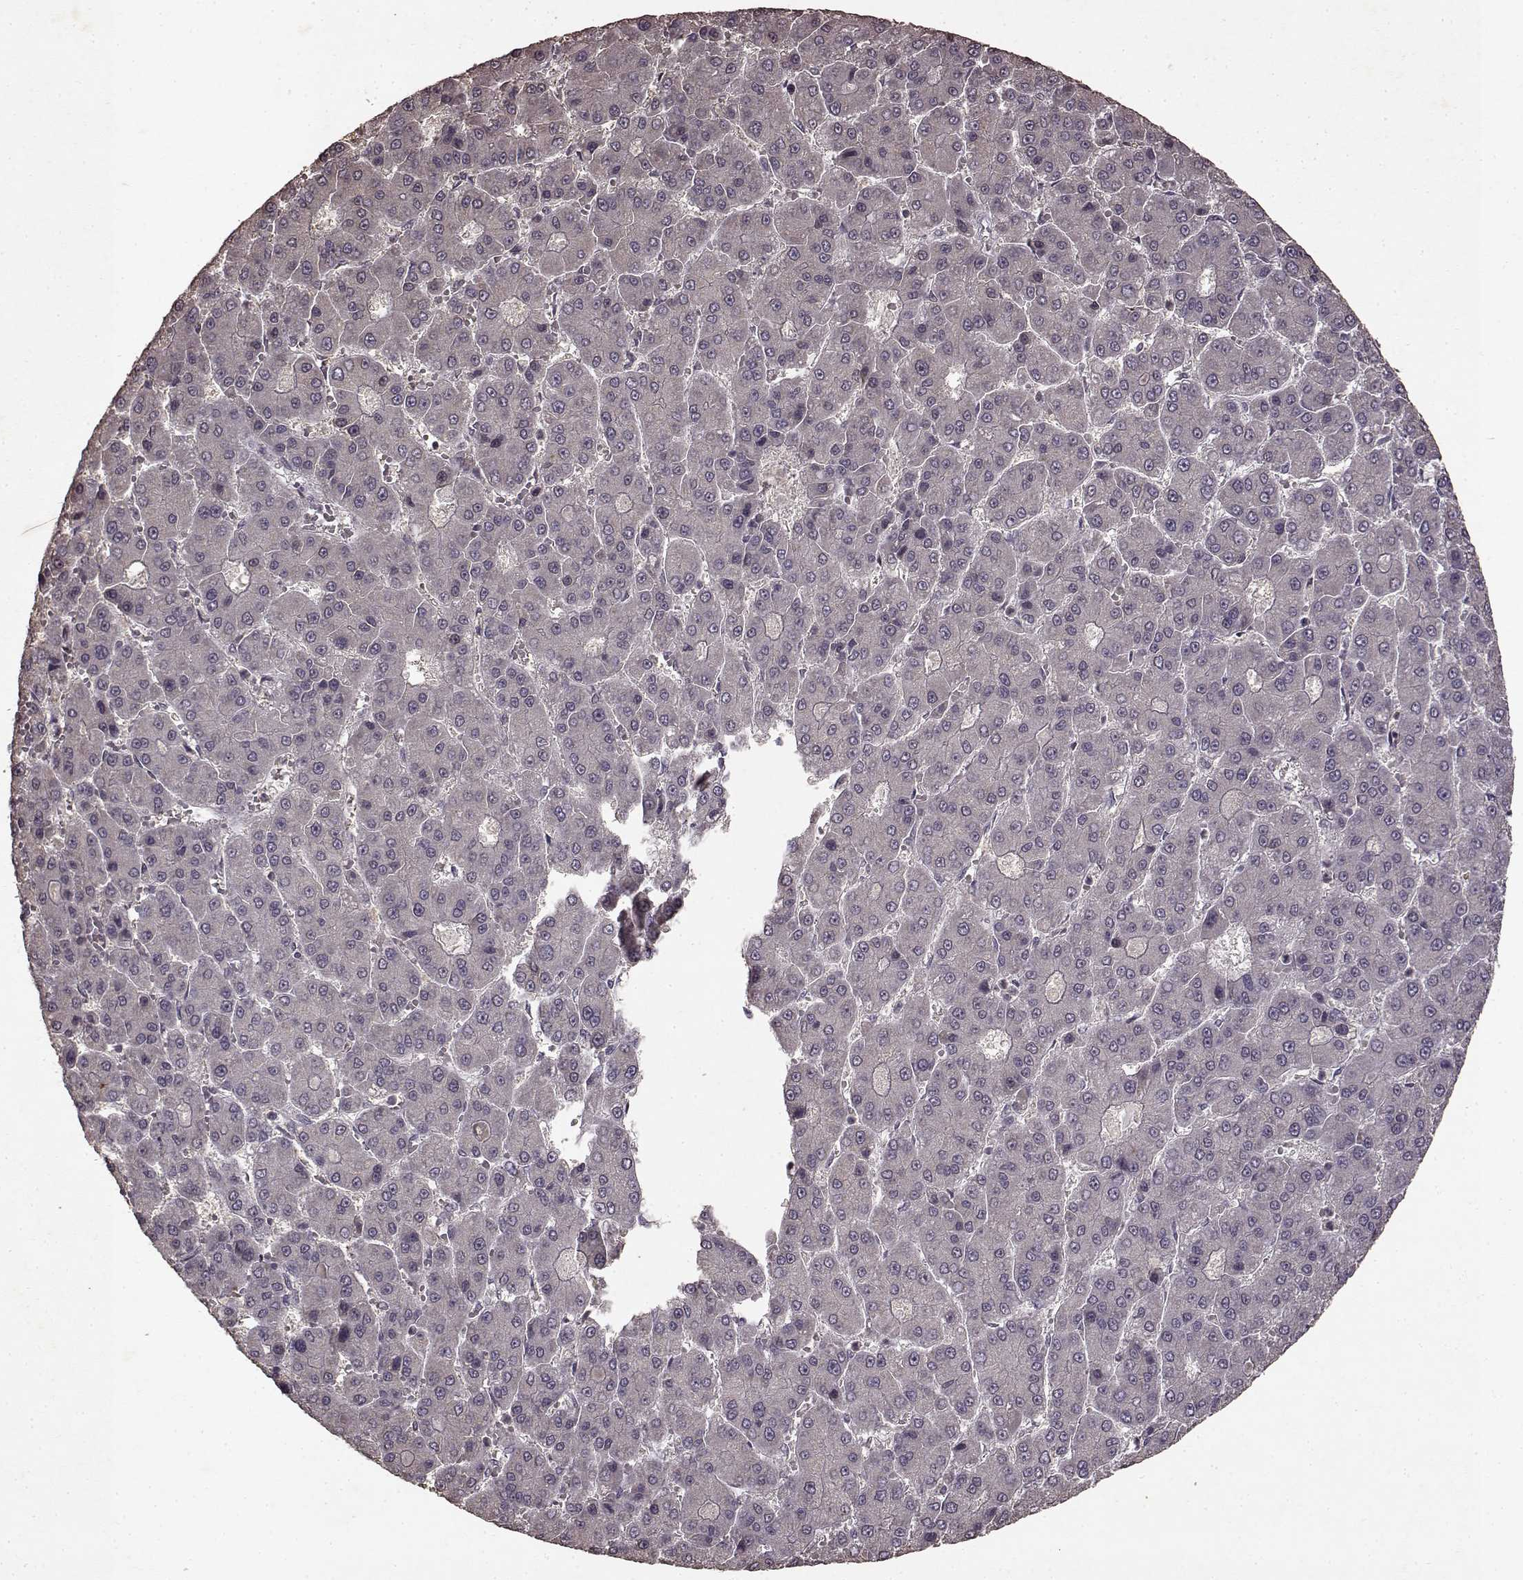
{"staining": {"intensity": "negative", "quantity": "none", "location": "none"}, "tissue": "liver cancer", "cell_type": "Tumor cells", "image_type": "cancer", "snomed": [{"axis": "morphology", "description": "Carcinoma, Hepatocellular, NOS"}, {"axis": "topography", "description": "Liver"}], "caption": "The immunohistochemistry image has no significant staining in tumor cells of liver hepatocellular carcinoma tissue.", "gene": "LHB", "patient": {"sex": "male", "age": 70}}